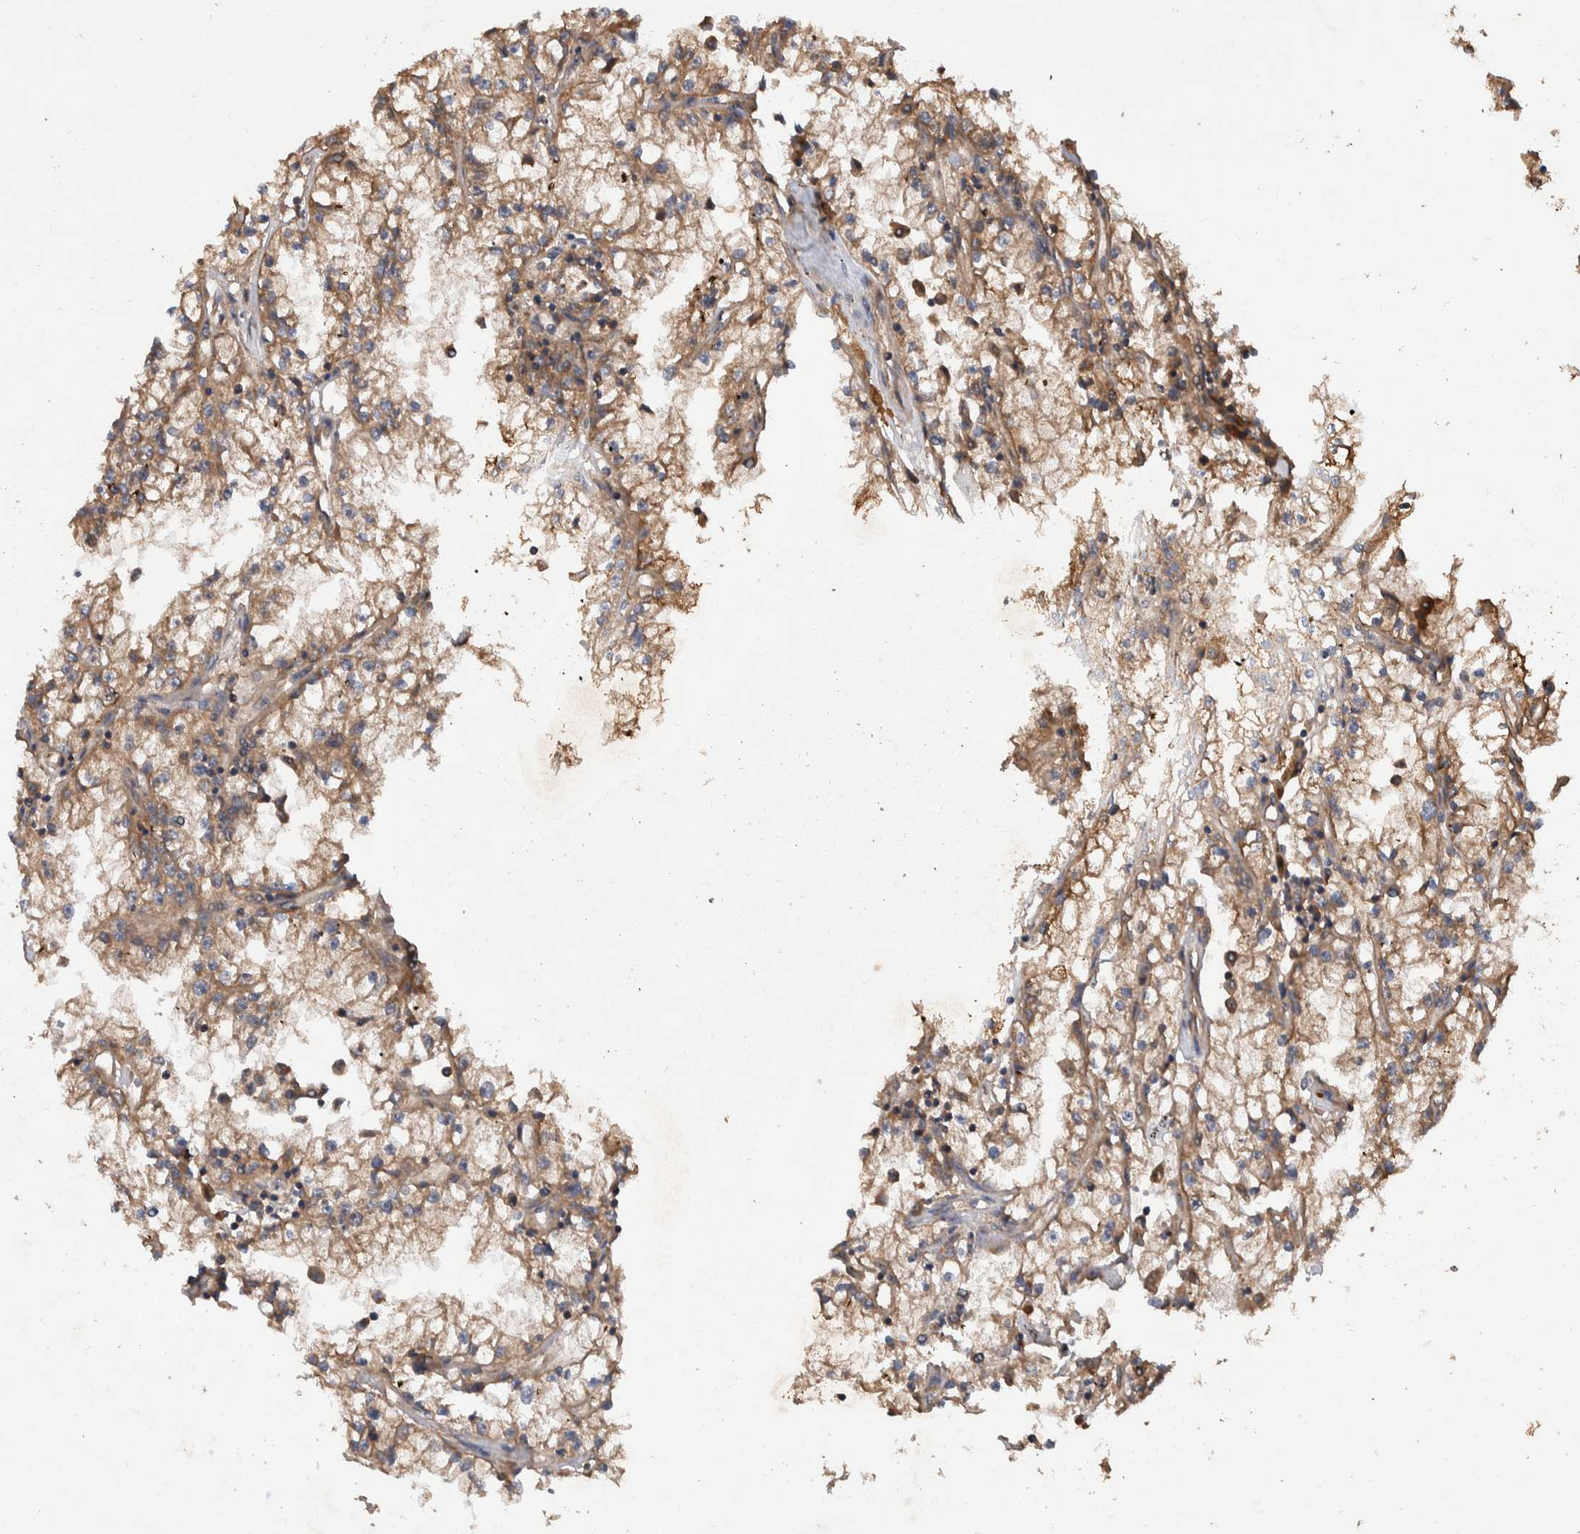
{"staining": {"intensity": "moderate", "quantity": ">75%", "location": "cytoplasmic/membranous"}, "tissue": "renal cancer", "cell_type": "Tumor cells", "image_type": "cancer", "snomed": [{"axis": "morphology", "description": "Adenocarcinoma, NOS"}, {"axis": "topography", "description": "Kidney"}], "caption": "Renal cancer stained with a protein marker demonstrates moderate staining in tumor cells.", "gene": "VBP1", "patient": {"sex": "male", "age": 56}}